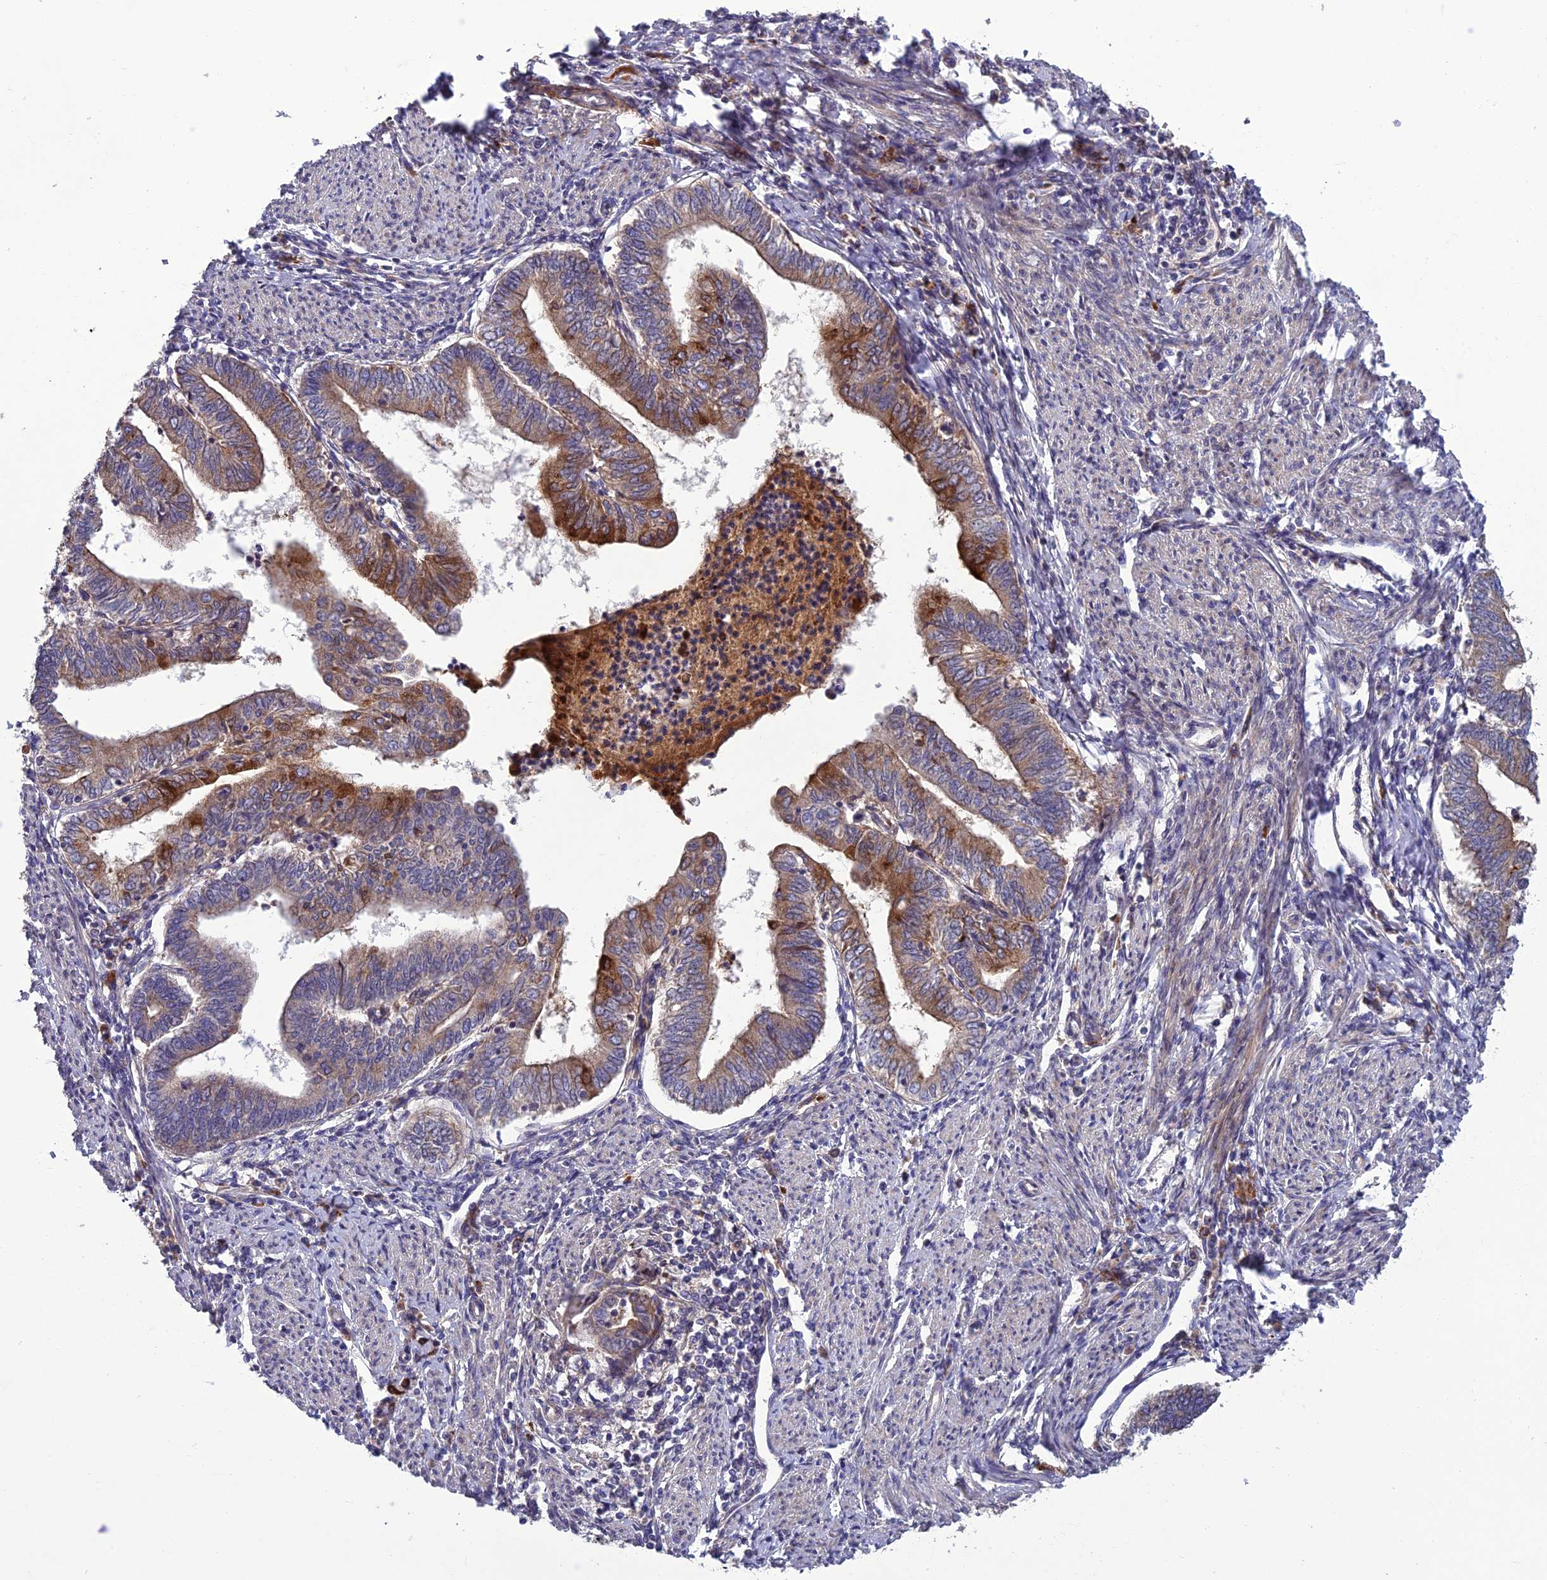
{"staining": {"intensity": "moderate", "quantity": "25%-75%", "location": "cytoplasmic/membranous"}, "tissue": "endometrial cancer", "cell_type": "Tumor cells", "image_type": "cancer", "snomed": [{"axis": "morphology", "description": "Adenocarcinoma, NOS"}, {"axis": "topography", "description": "Endometrium"}], "caption": "An IHC photomicrograph of tumor tissue is shown. Protein staining in brown shows moderate cytoplasmic/membranous positivity in endometrial cancer within tumor cells.", "gene": "ADIPOR2", "patient": {"sex": "female", "age": 66}}